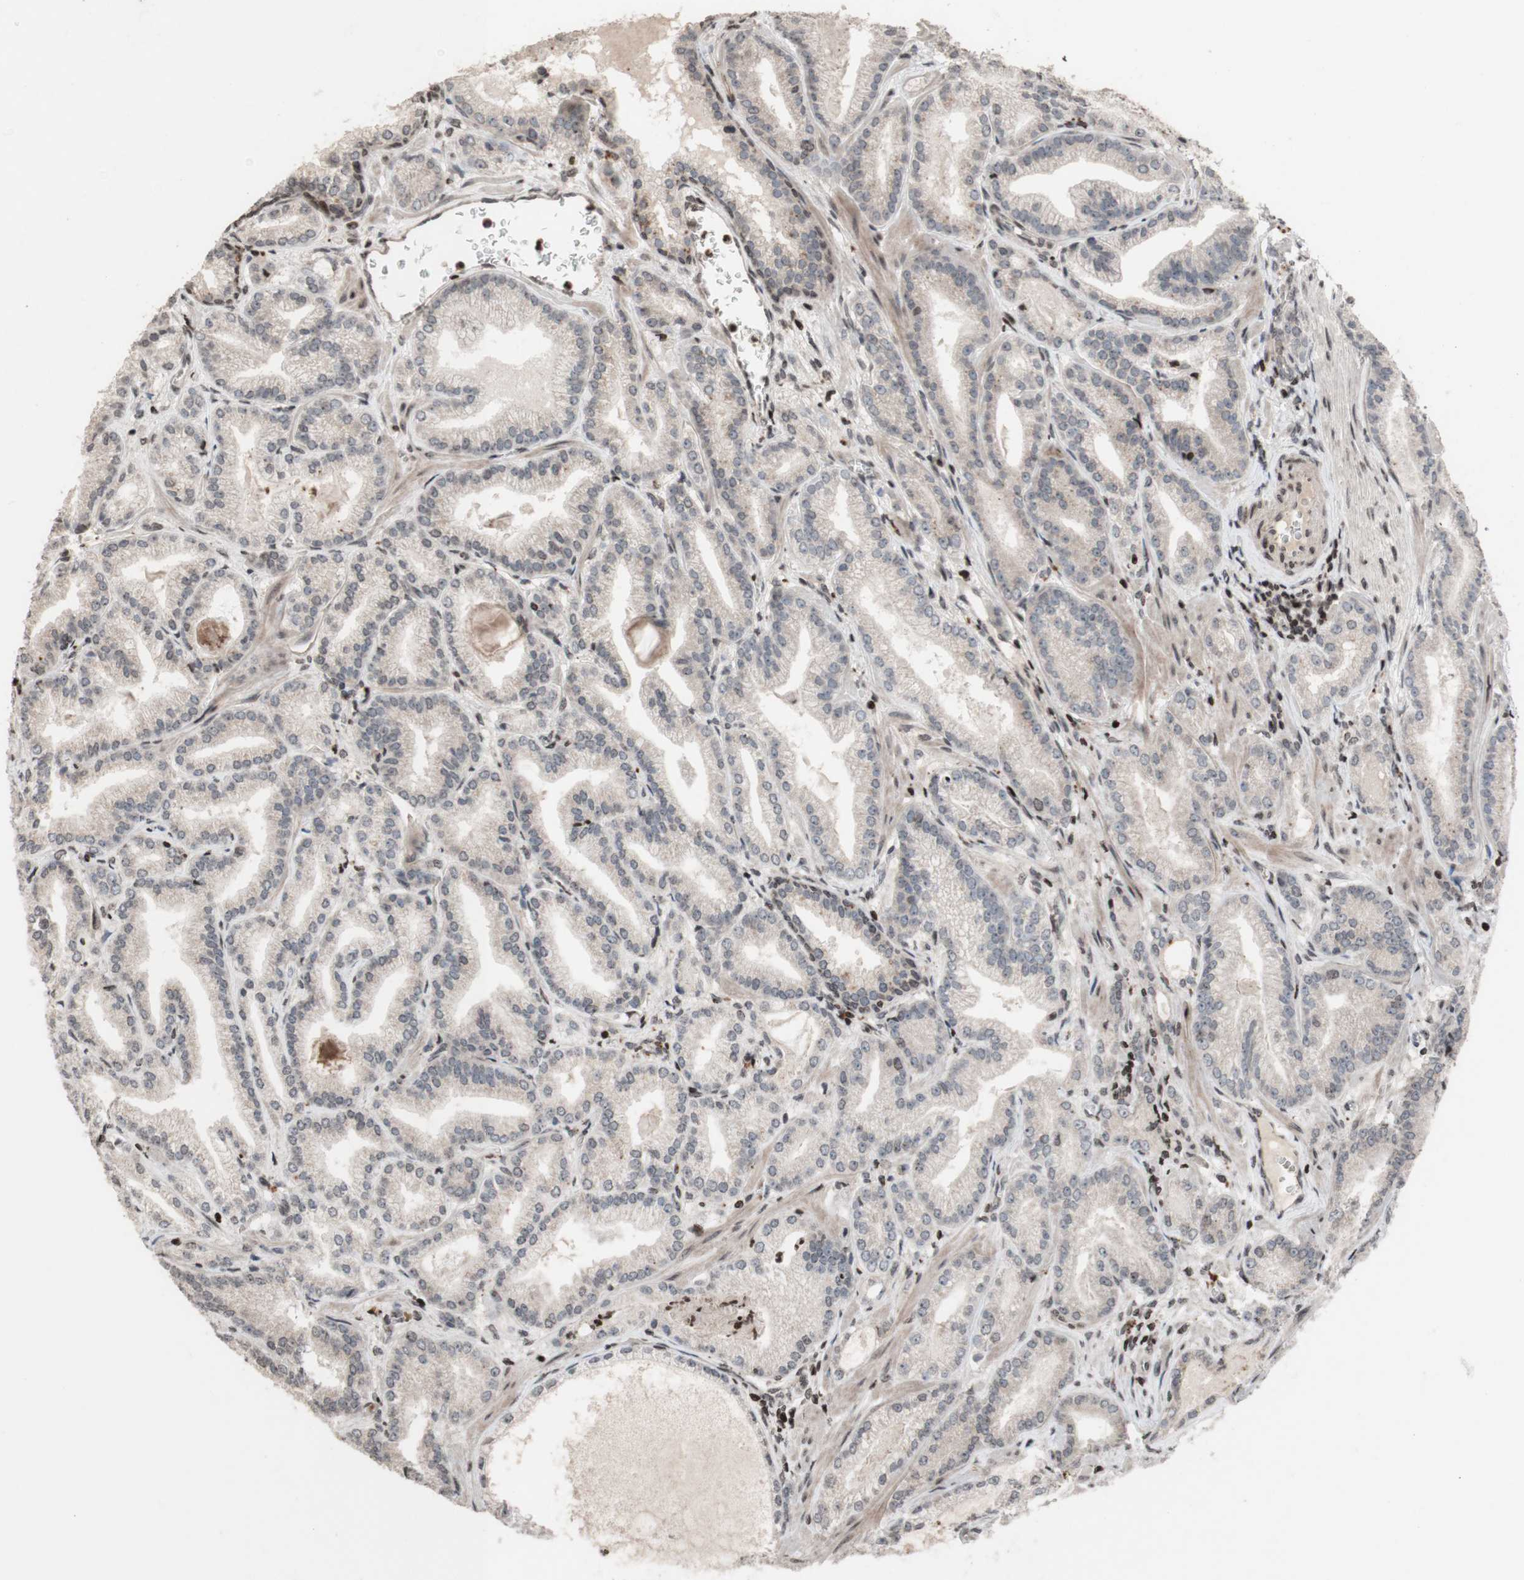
{"staining": {"intensity": "negative", "quantity": "none", "location": "none"}, "tissue": "prostate cancer", "cell_type": "Tumor cells", "image_type": "cancer", "snomed": [{"axis": "morphology", "description": "Adenocarcinoma, Low grade"}, {"axis": "topography", "description": "Prostate"}], "caption": "This is a micrograph of immunohistochemistry (IHC) staining of low-grade adenocarcinoma (prostate), which shows no expression in tumor cells.", "gene": "POLA1", "patient": {"sex": "male", "age": 59}}